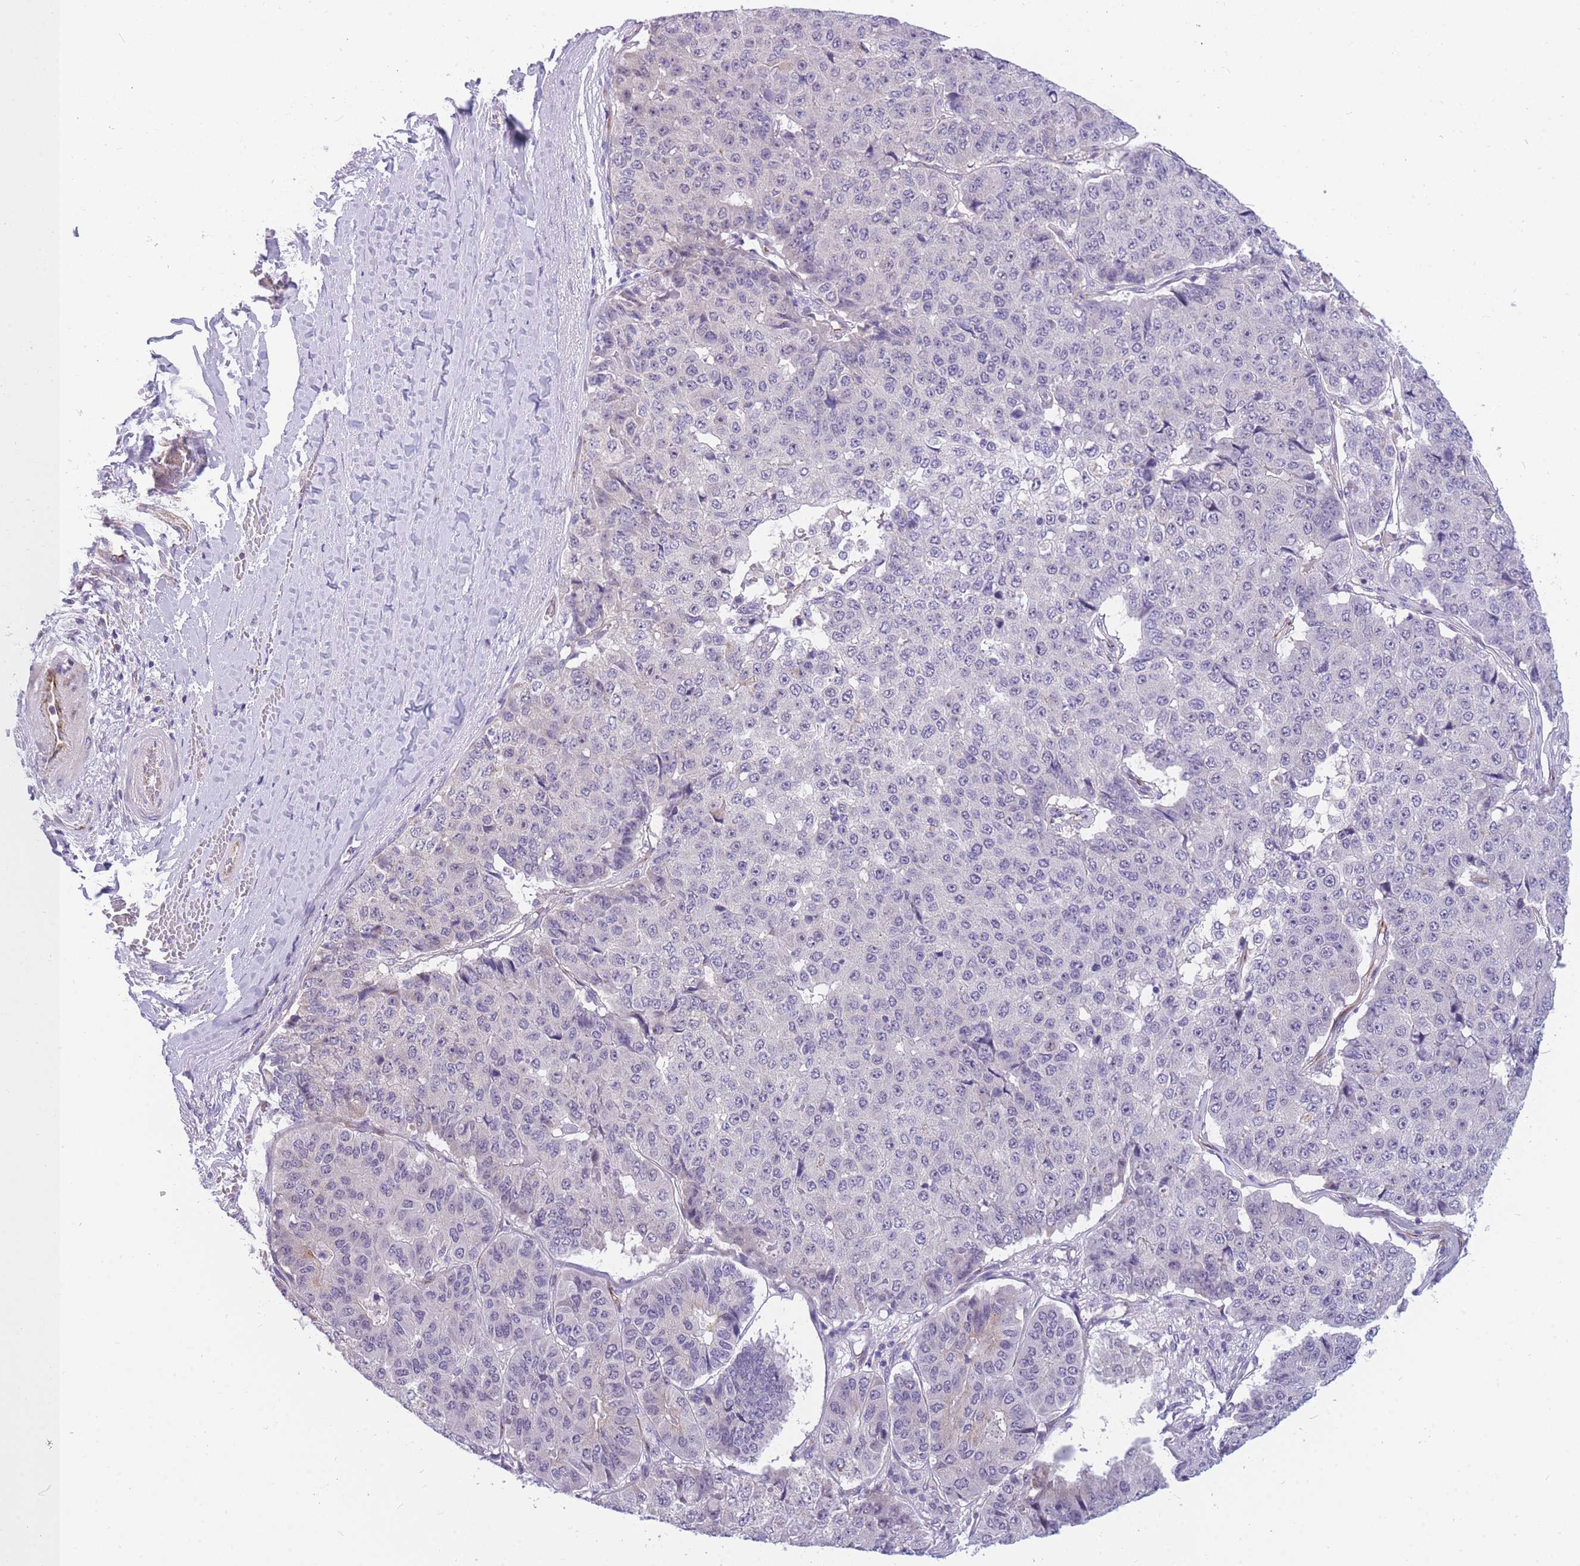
{"staining": {"intensity": "negative", "quantity": "none", "location": "none"}, "tissue": "pancreatic cancer", "cell_type": "Tumor cells", "image_type": "cancer", "snomed": [{"axis": "morphology", "description": "Adenocarcinoma, NOS"}, {"axis": "topography", "description": "Pancreas"}], "caption": "Immunohistochemical staining of human pancreatic cancer (adenocarcinoma) exhibits no significant staining in tumor cells.", "gene": "DDX49", "patient": {"sex": "male", "age": 50}}